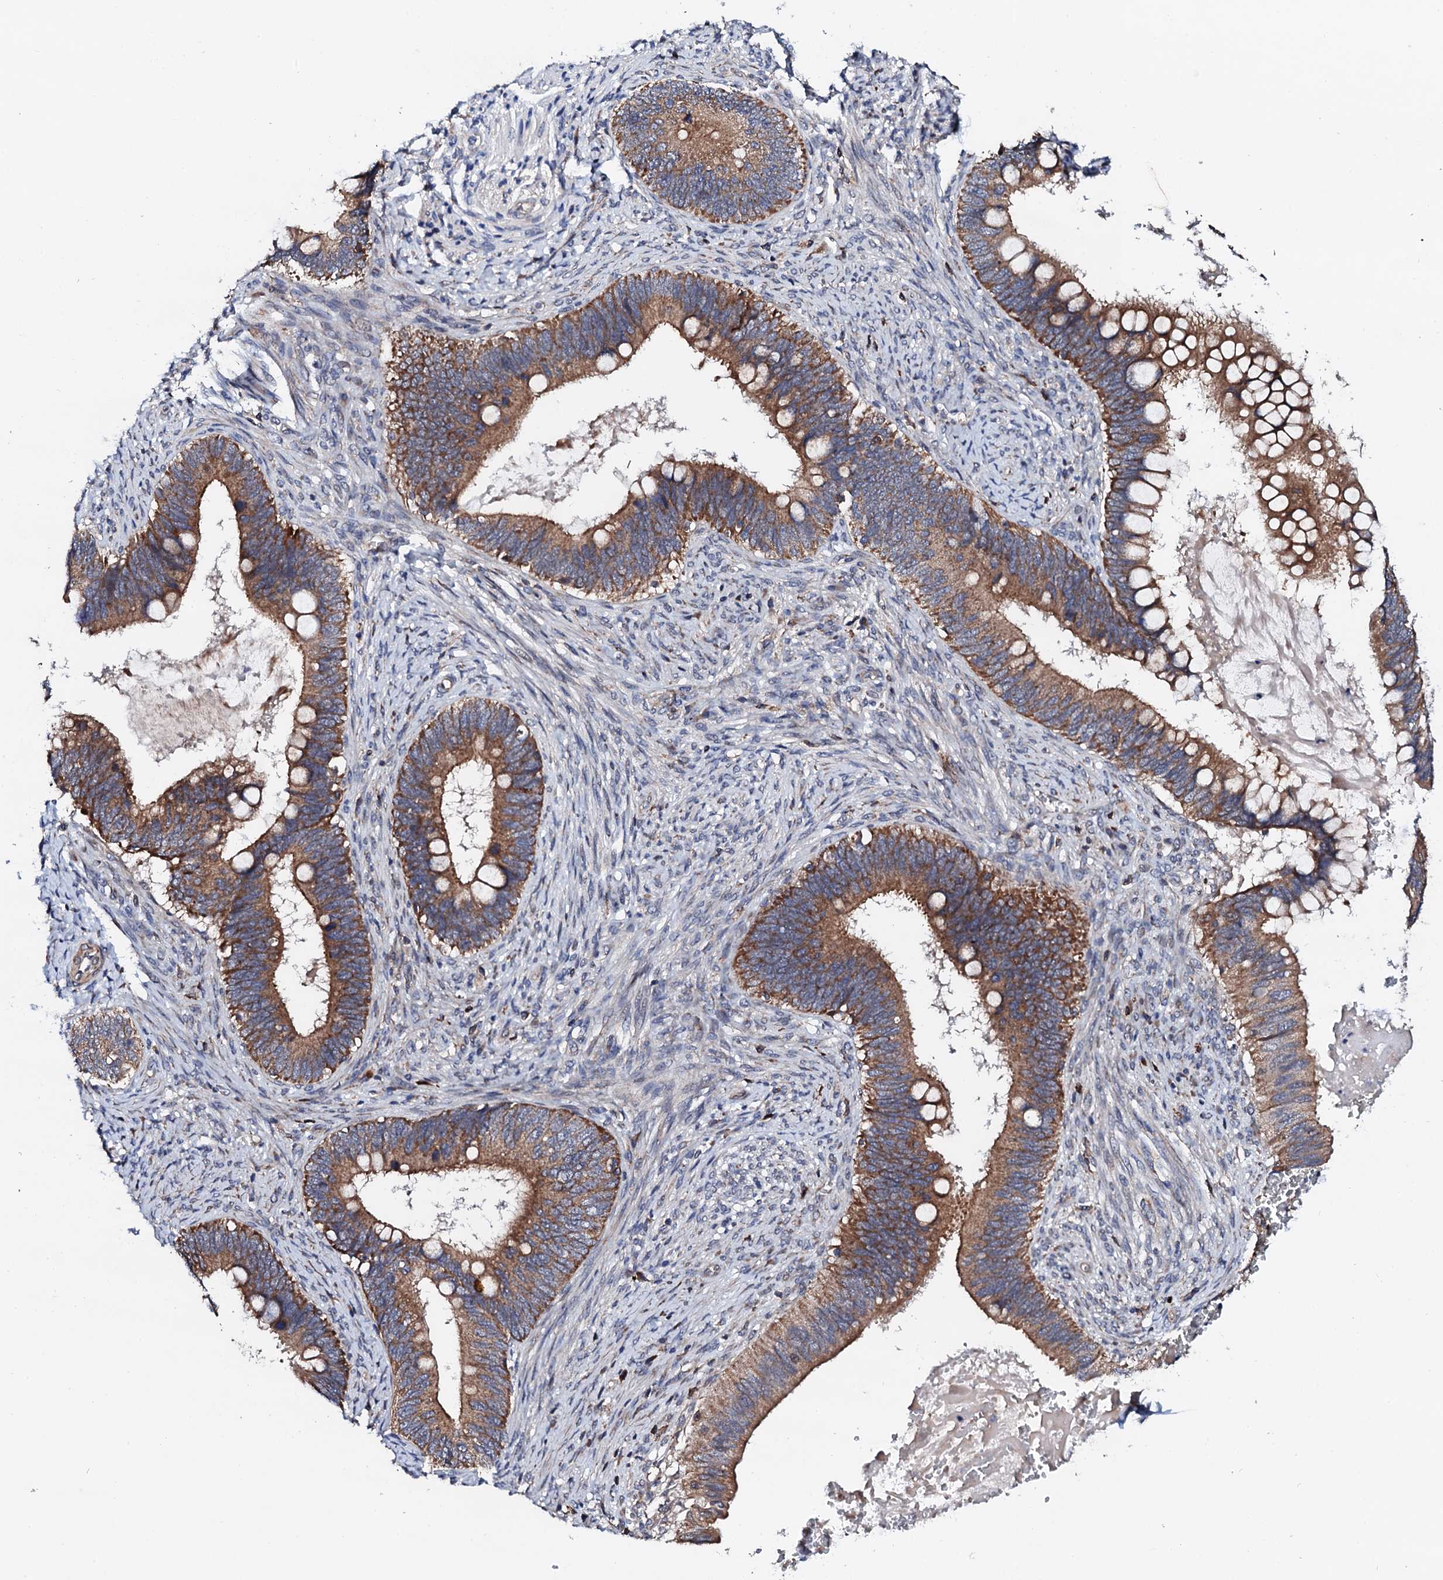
{"staining": {"intensity": "moderate", "quantity": ">75%", "location": "cytoplasmic/membranous"}, "tissue": "cervical cancer", "cell_type": "Tumor cells", "image_type": "cancer", "snomed": [{"axis": "morphology", "description": "Adenocarcinoma, NOS"}, {"axis": "topography", "description": "Cervix"}], "caption": "The image shows immunohistochemical staining of cervical cancer (adenocarcinoma). There is moderate cytoplasmic/membranous staining is present in approximately >75% of tumor cells. (Stains: DAB (3,3'-diaminobenzidine) in brown, nuclei in blue, Microscopy: brightfield microscopy at high magnification).", "gene": "COG4", "patient": {"sex": "female", "age": 42}}